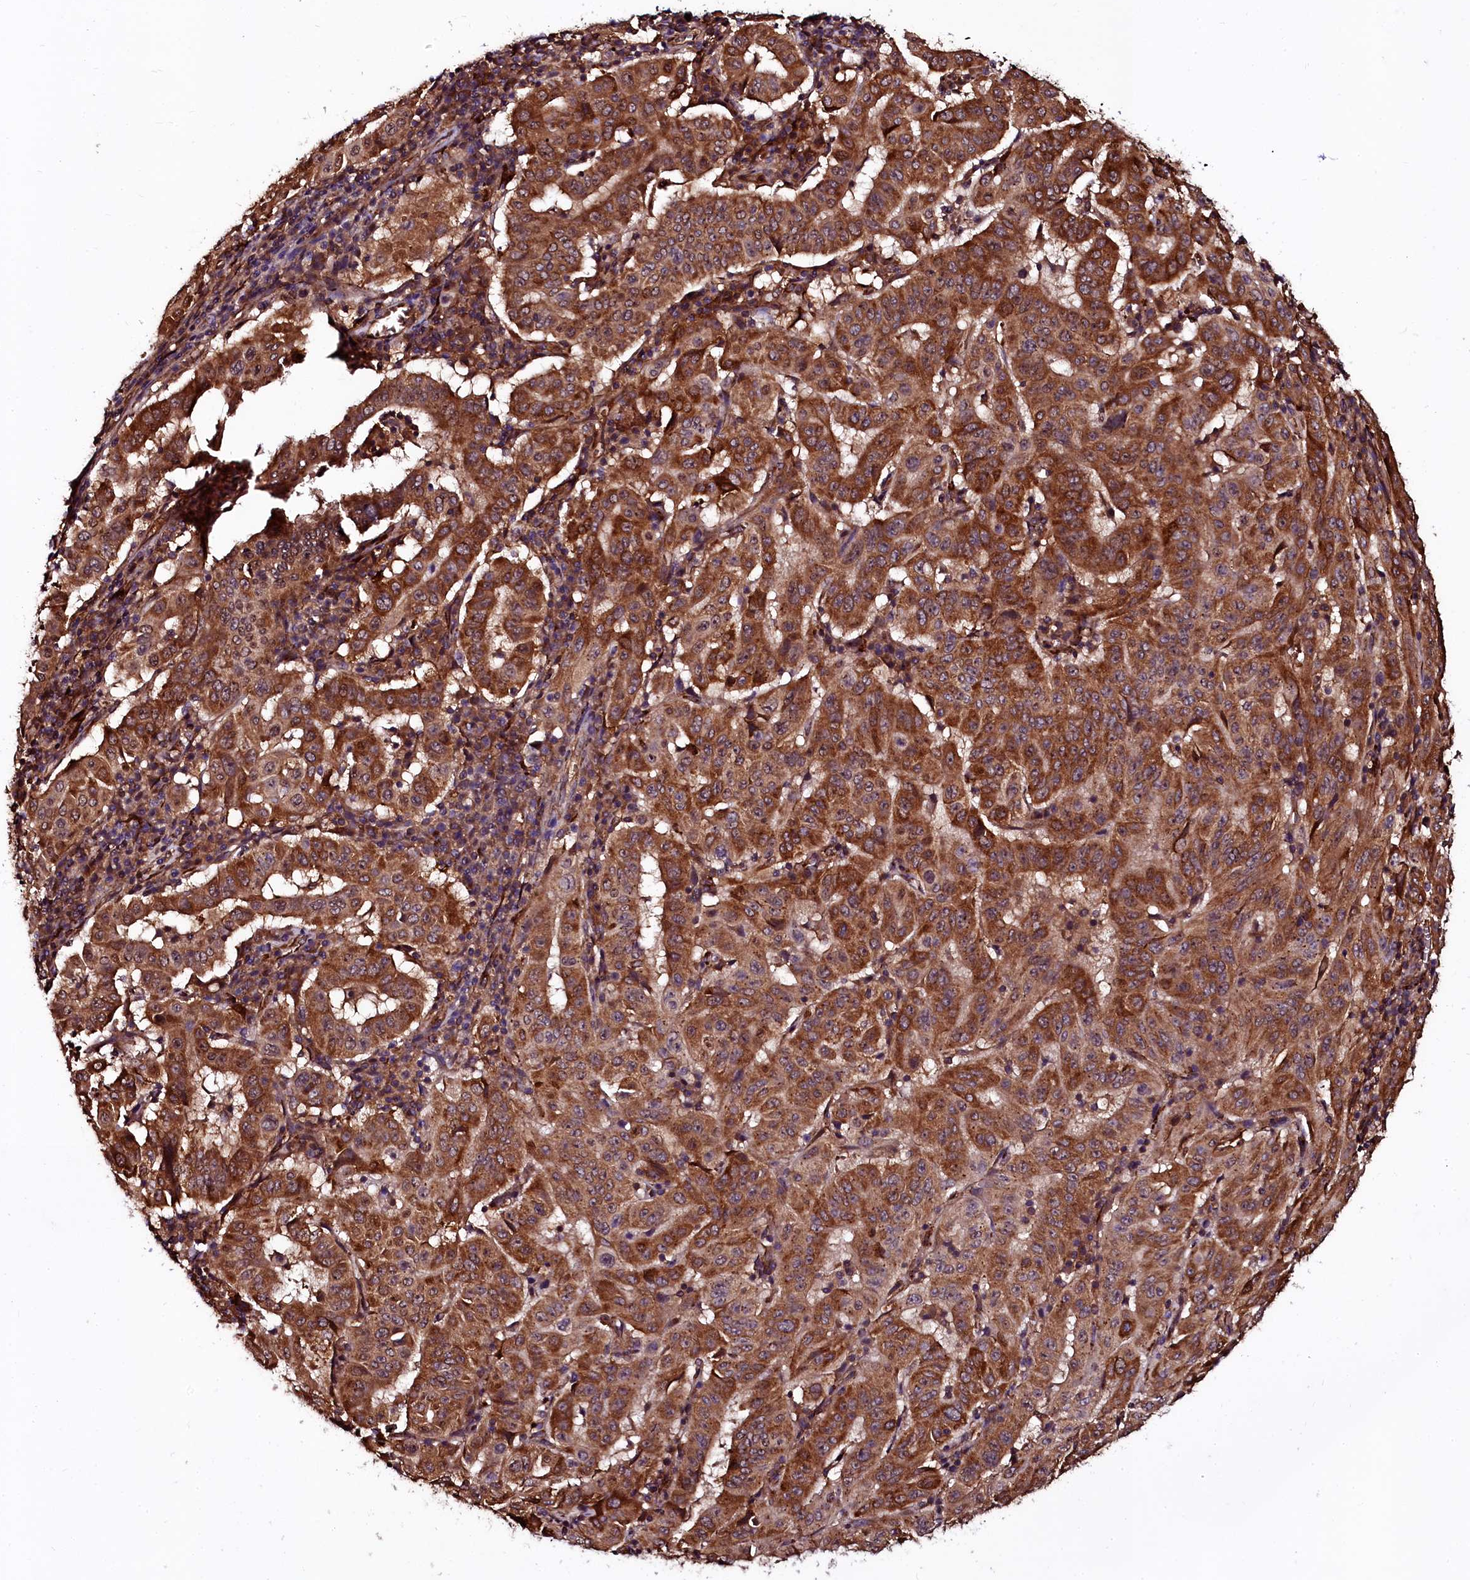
{"staining": {"intensity": "strong", "quantity": ">75%", "location": "cytoplasmic/membranous"}, "tissue": "pancreatic cancer", "cell_type": "Tumor cells", "image_type": "cancer", "snomed": [{"axis": "morphology", "description": "Adenocarcinoma, NOS"}, {"axis": "topography", "description": "Pancreas"}], "caption": "Adenocarcinoma (pancreatic) stained with immunohistochemistry (IHC) exhibits strong cytoplasmic/membranous staining in about >75% of tumor cells.", "gene": "N4BP1", "patient": {"sex": "male", "age": 63}}